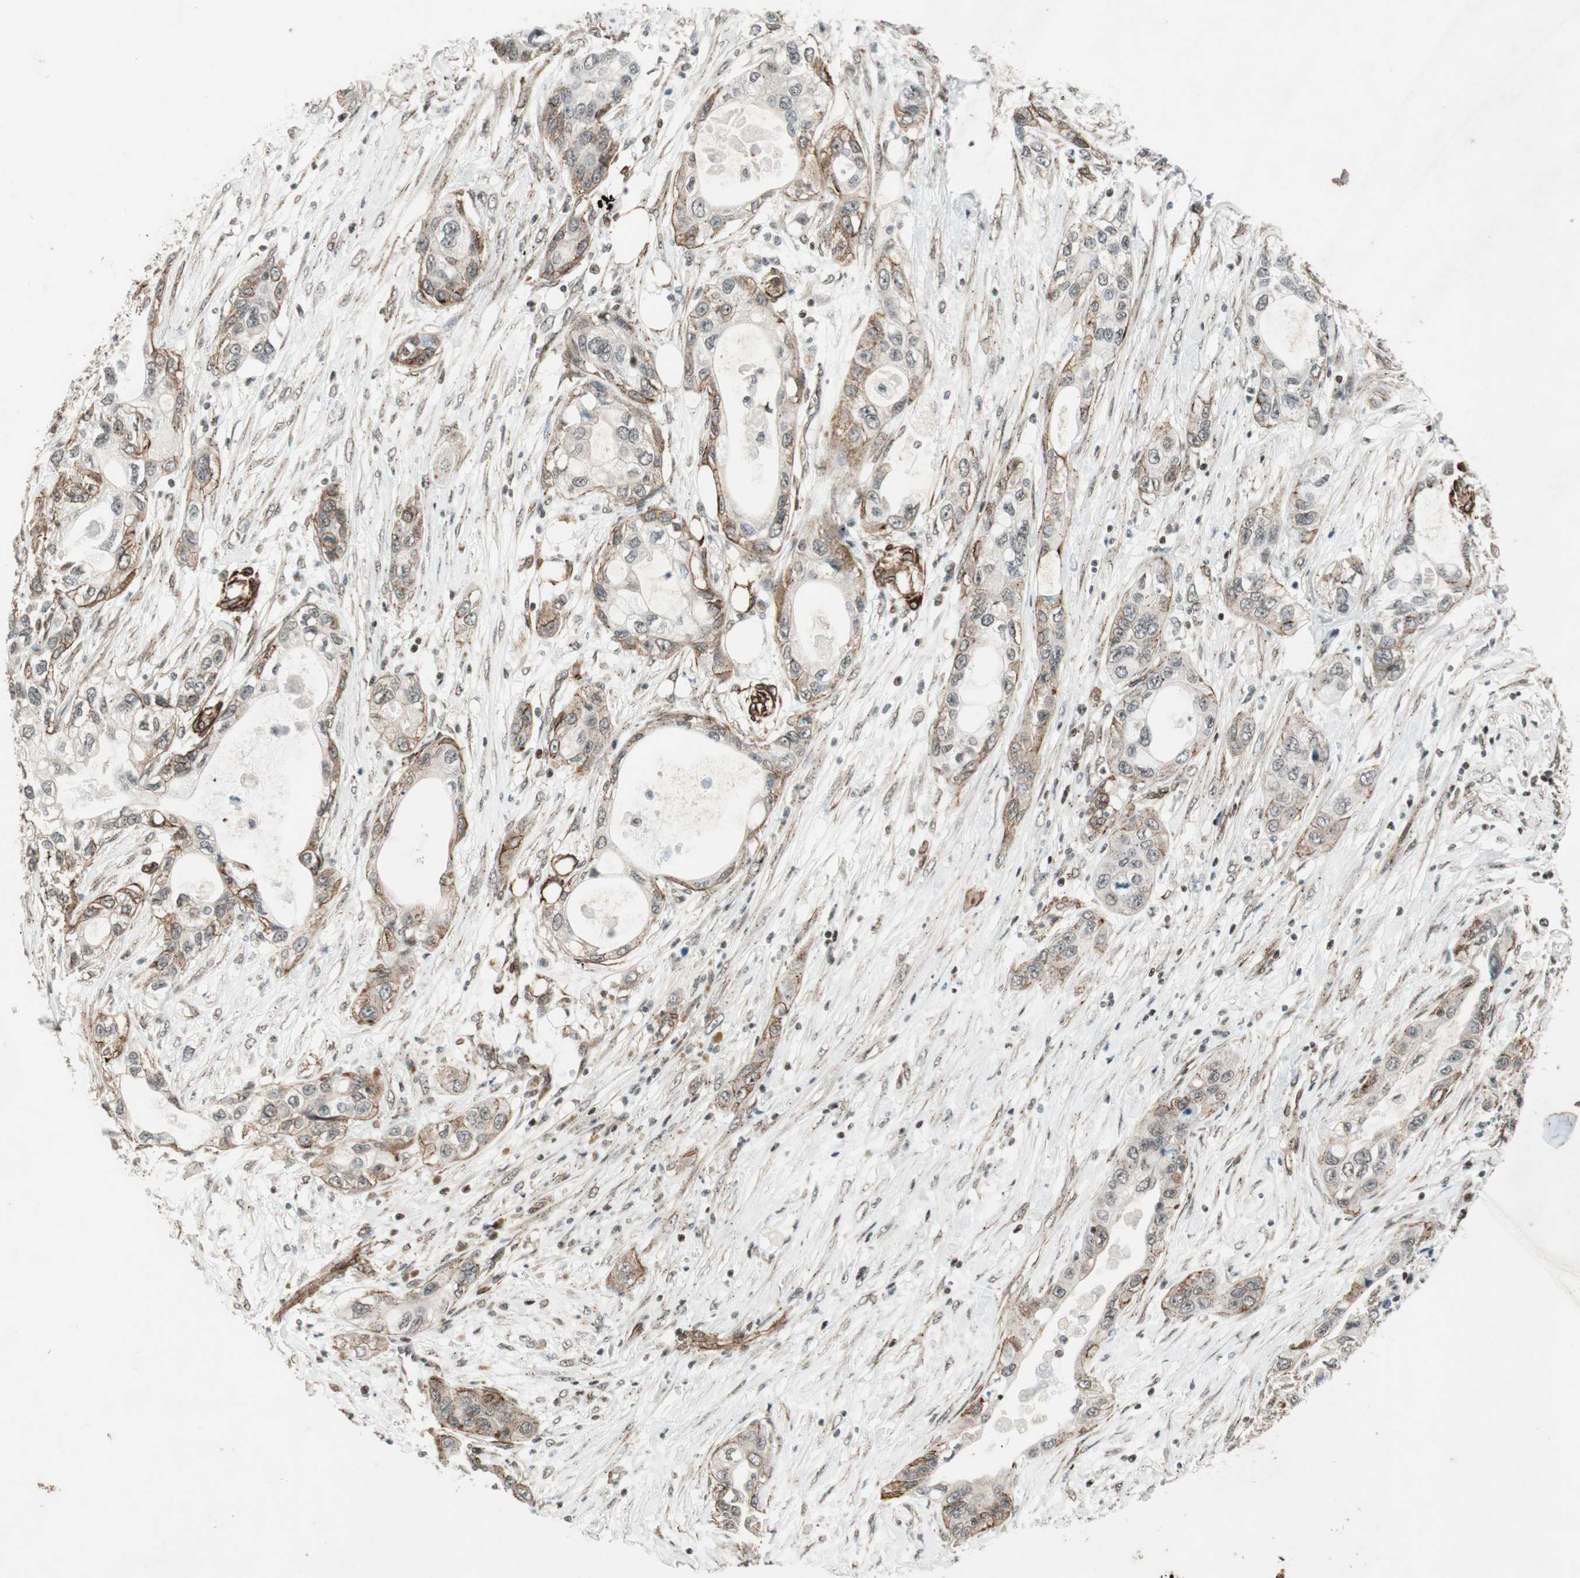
{"staining": {"intensity": "moderate", "quantity": "25%-75%", "location": "cytoplasmic/membranous"}, "tissue": "pancreatic cancer", "cell_type": "Tumor cells", "image_type": "cancer", "snomed": [{"axis": "morphology", "description": "Adenocarcinoma, NOS"}, {"axis": "topography", "description": "Pancreas"}], "caption": "Adenocarcinoma (pancreatic) tissue displays moderate cytoplasmic/membranous positivity in approximately 25%-75% of tumor cells, visualized by immunohistochemistry.", "gene": "CDK19", "patient": {"sex": "female", "age": 70}}